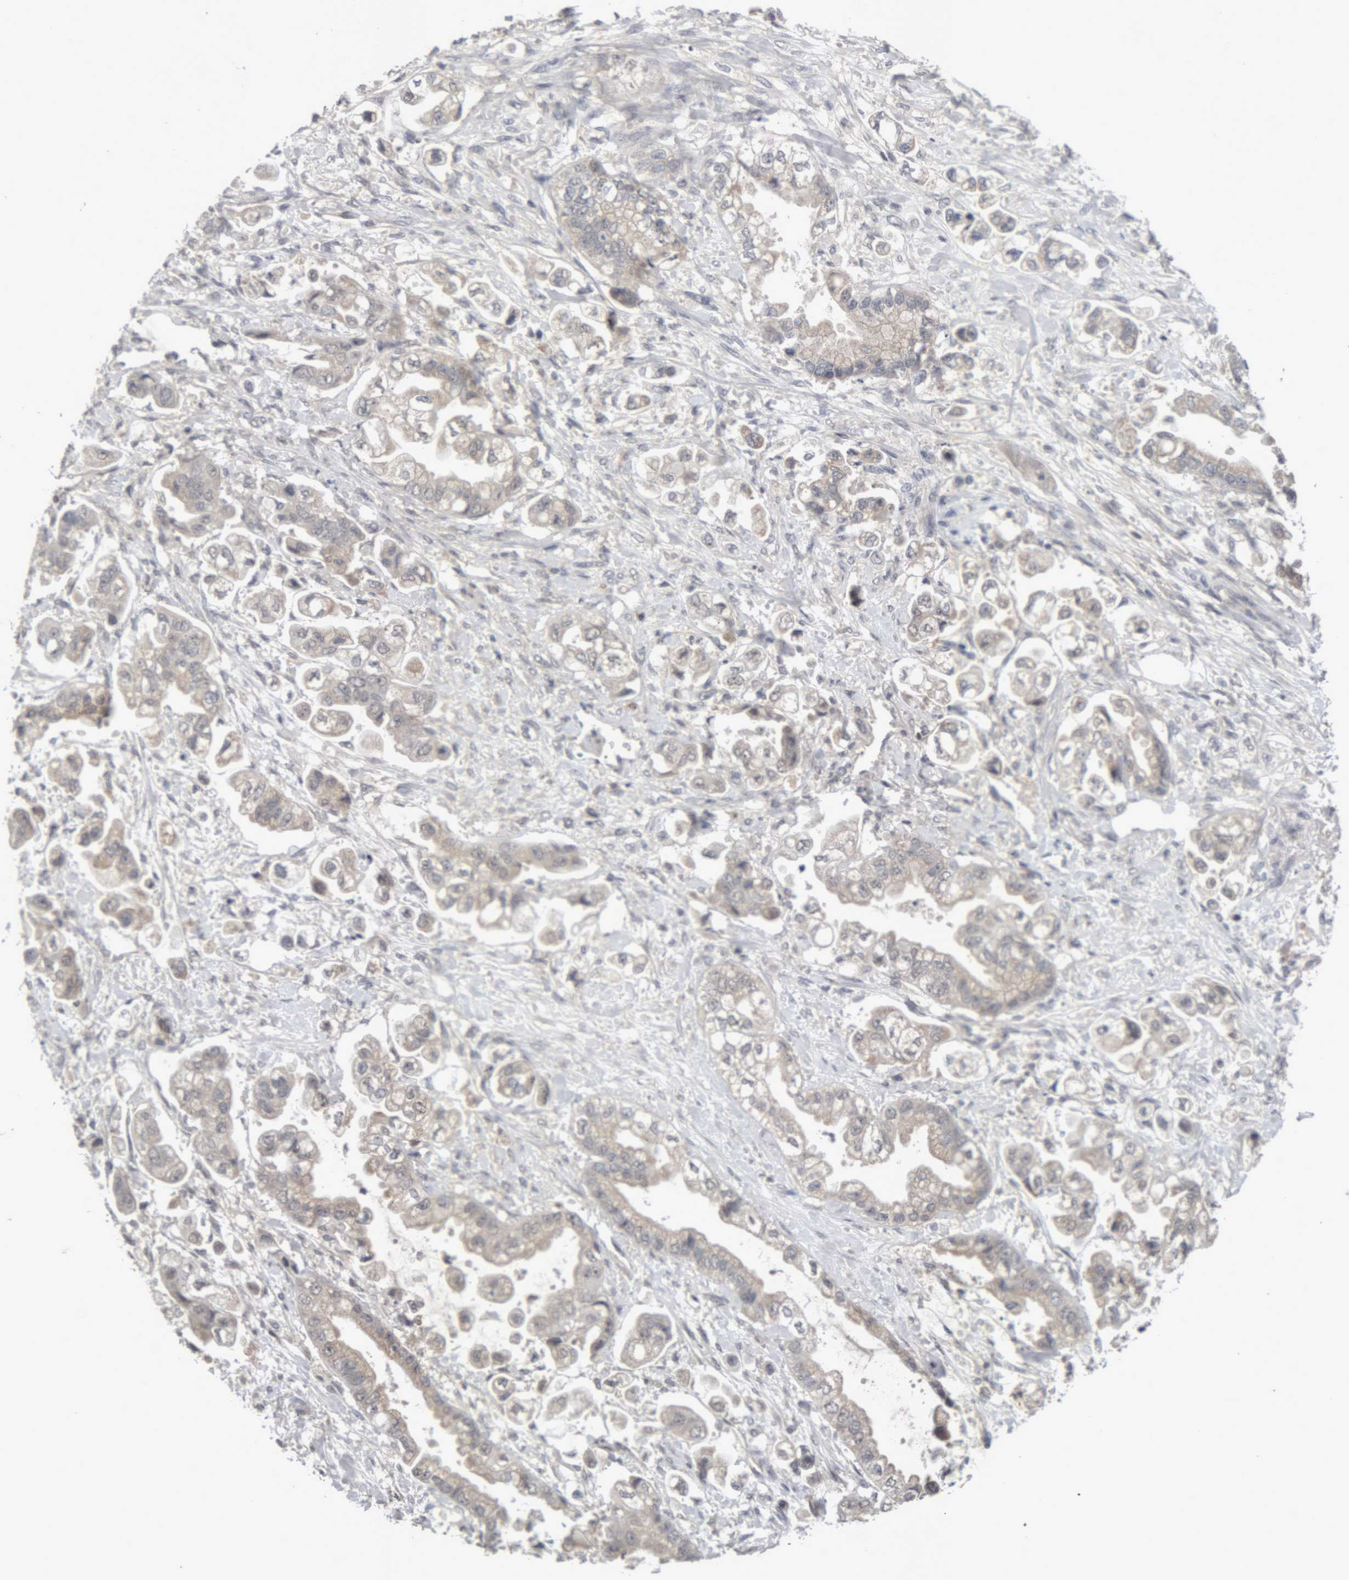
{"staining": {"intensity": "weak", "quantity": "<25%", "location": "cytoplasmic/membranous"}, "tissue": "stomach cancer", "cell_type": "Tumor cells", "image_type": "cancer", "snomed": [{"axis": "morphology", "description": "Adenocarcinoma, NOS"}, {"axis": "topography", "description": "Stomach"}], "caption": "Photomicrograph shows no protein positivity in tumor cells of stomach adenocarcinoma tissue.", "gene": "NFATC2", "patient": {"sex": "male", "age": 62}}